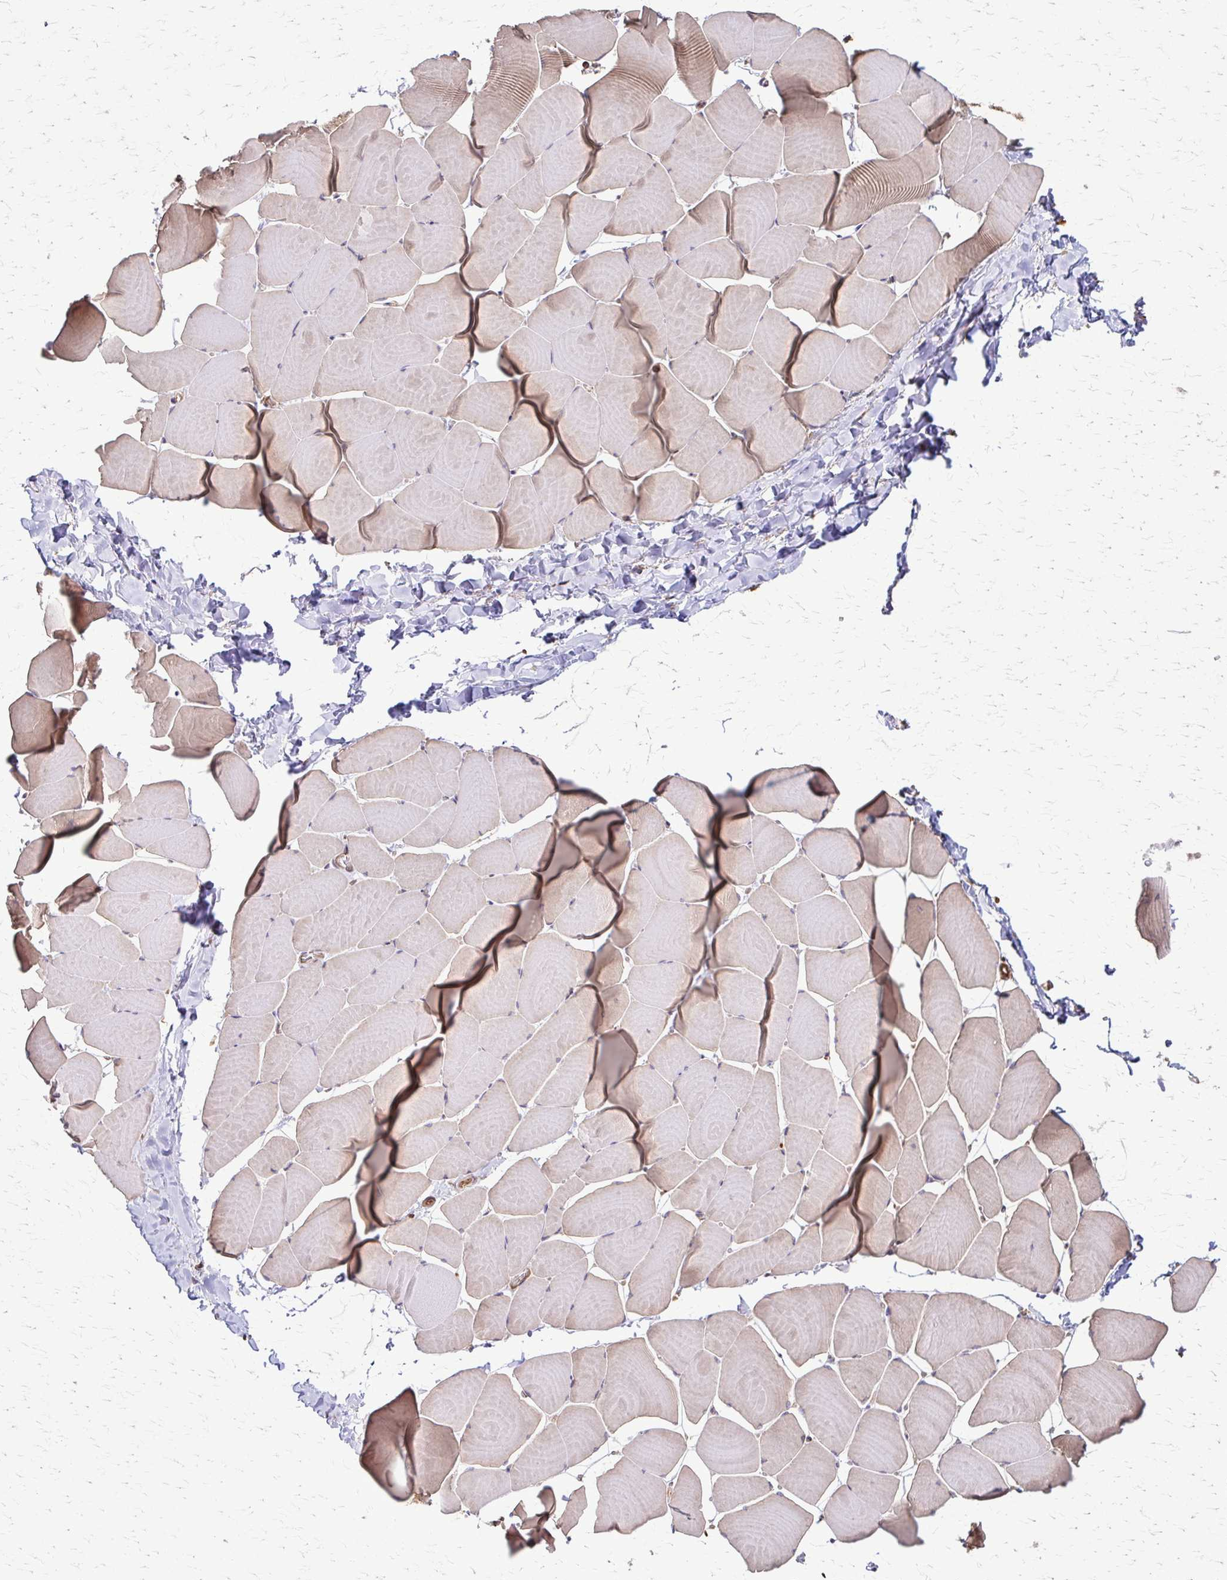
{"staining": {"intensity": "moderate", "quantity": "25%-75%", "location": "cytoplasmic/membranous"}, "tissue": "skeletal muscle", "cell_type": "Myocytes", "image_type": "normal", "snomed": [{"axis": "morphology", "description": "Normal tissue, NOS"}, {"axis": "topography", "description": "Skeletal muscle"}], "caption": "Immunohistochemical staining of benign skeletal muscle exhibits 25%-75% levels of moderate cytoplasmic/membranous protein expression in approximately 25%-75% of myocytes. The protein of interest is shown in brown color, while the nuclei are stained blue.", "gene": "EEF2", "patient": {"sex": "male", "age": 25}}